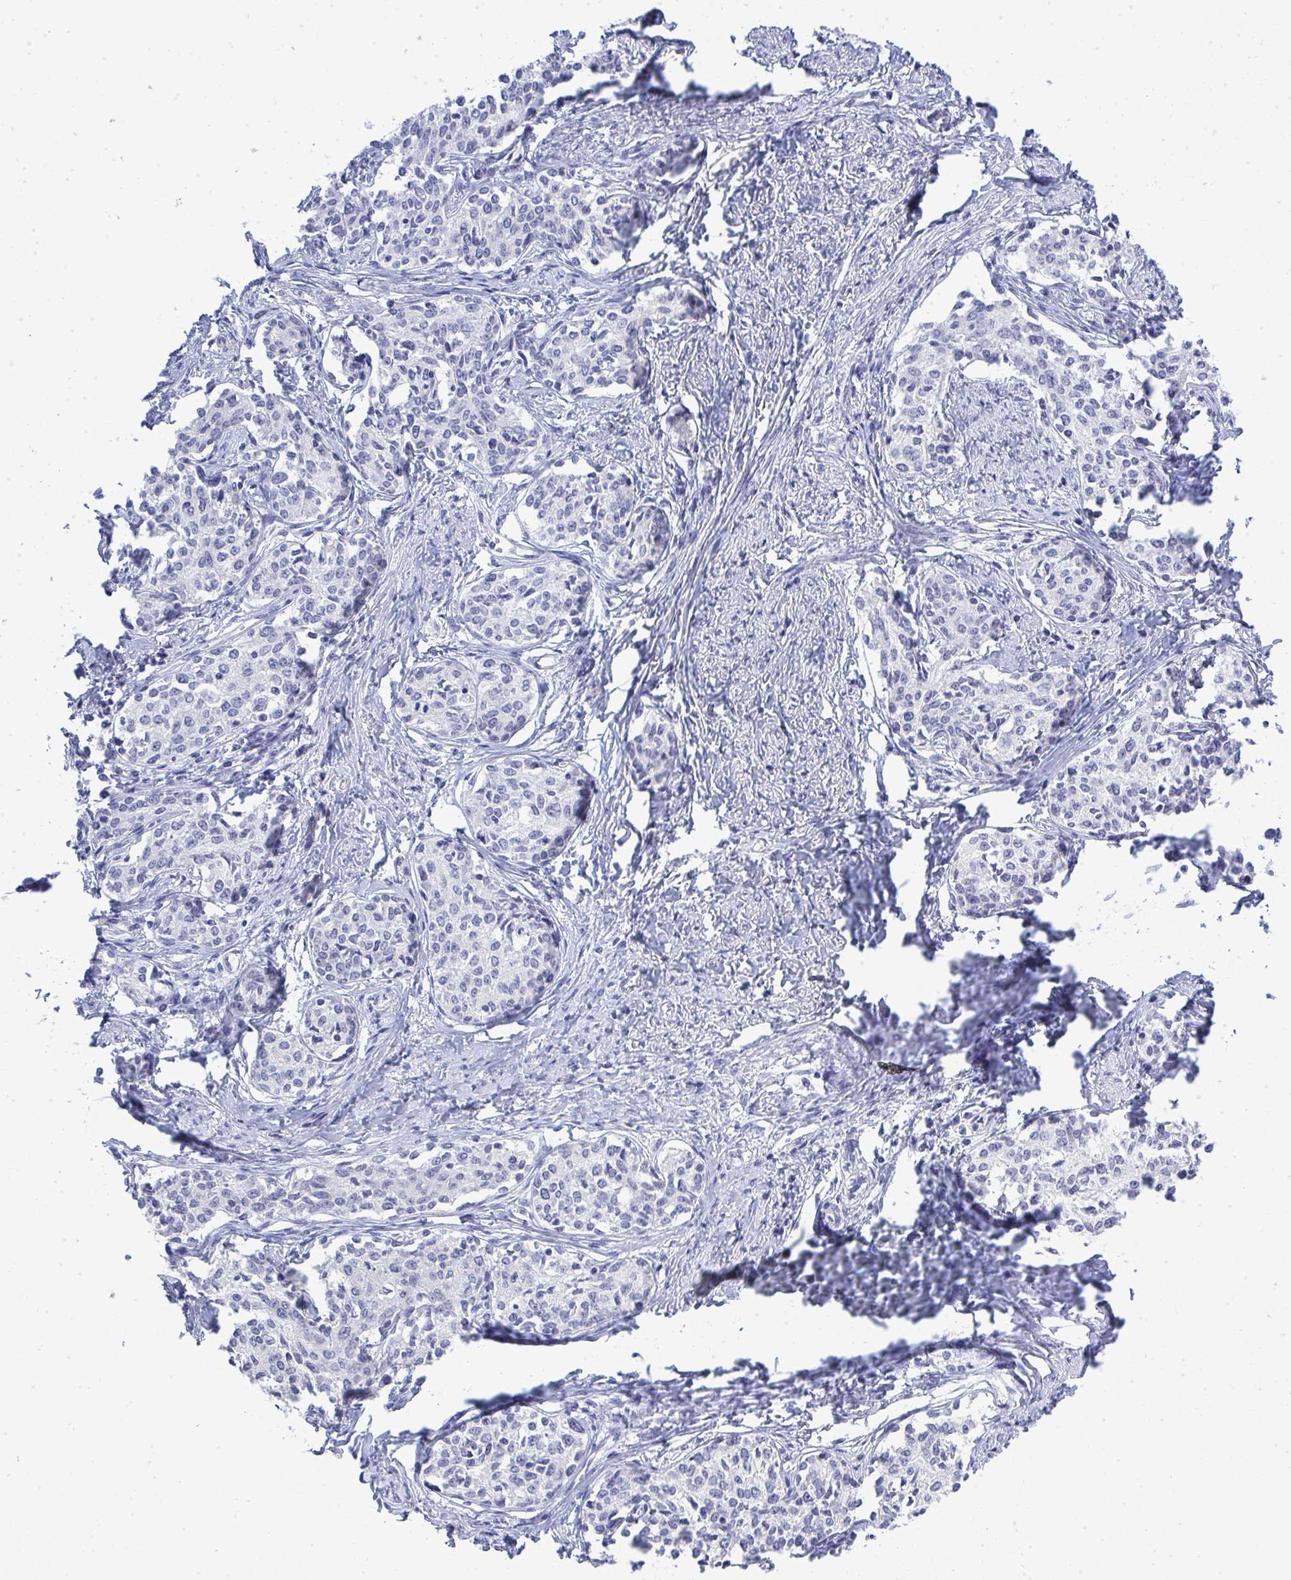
{"staining": {"intensity": "negative", "quantity": "none", "location": "none"}, "tissue": "cervical cancer", "cell_type": "Tumor cells", "image_type": "cancer", "snomed": [{"axis": "morphology", "description": "Squamous cell carcinoma, NOS"}, {"axis": "morphology", "description": "Adenocarcinoma, NOS"}, {"axis": "topography", "description": "Cervix"}], "caption": "Image shows no significant protein expression in tumor cells of squamous cell carcinoma (cervical). (Stains: DAB IHC with hematoxylin counter stain, Microscopy: brightfield microscopy at high magnification).", "gene": "TMEM82", "patient": {"sex": "female", "age": 52}}